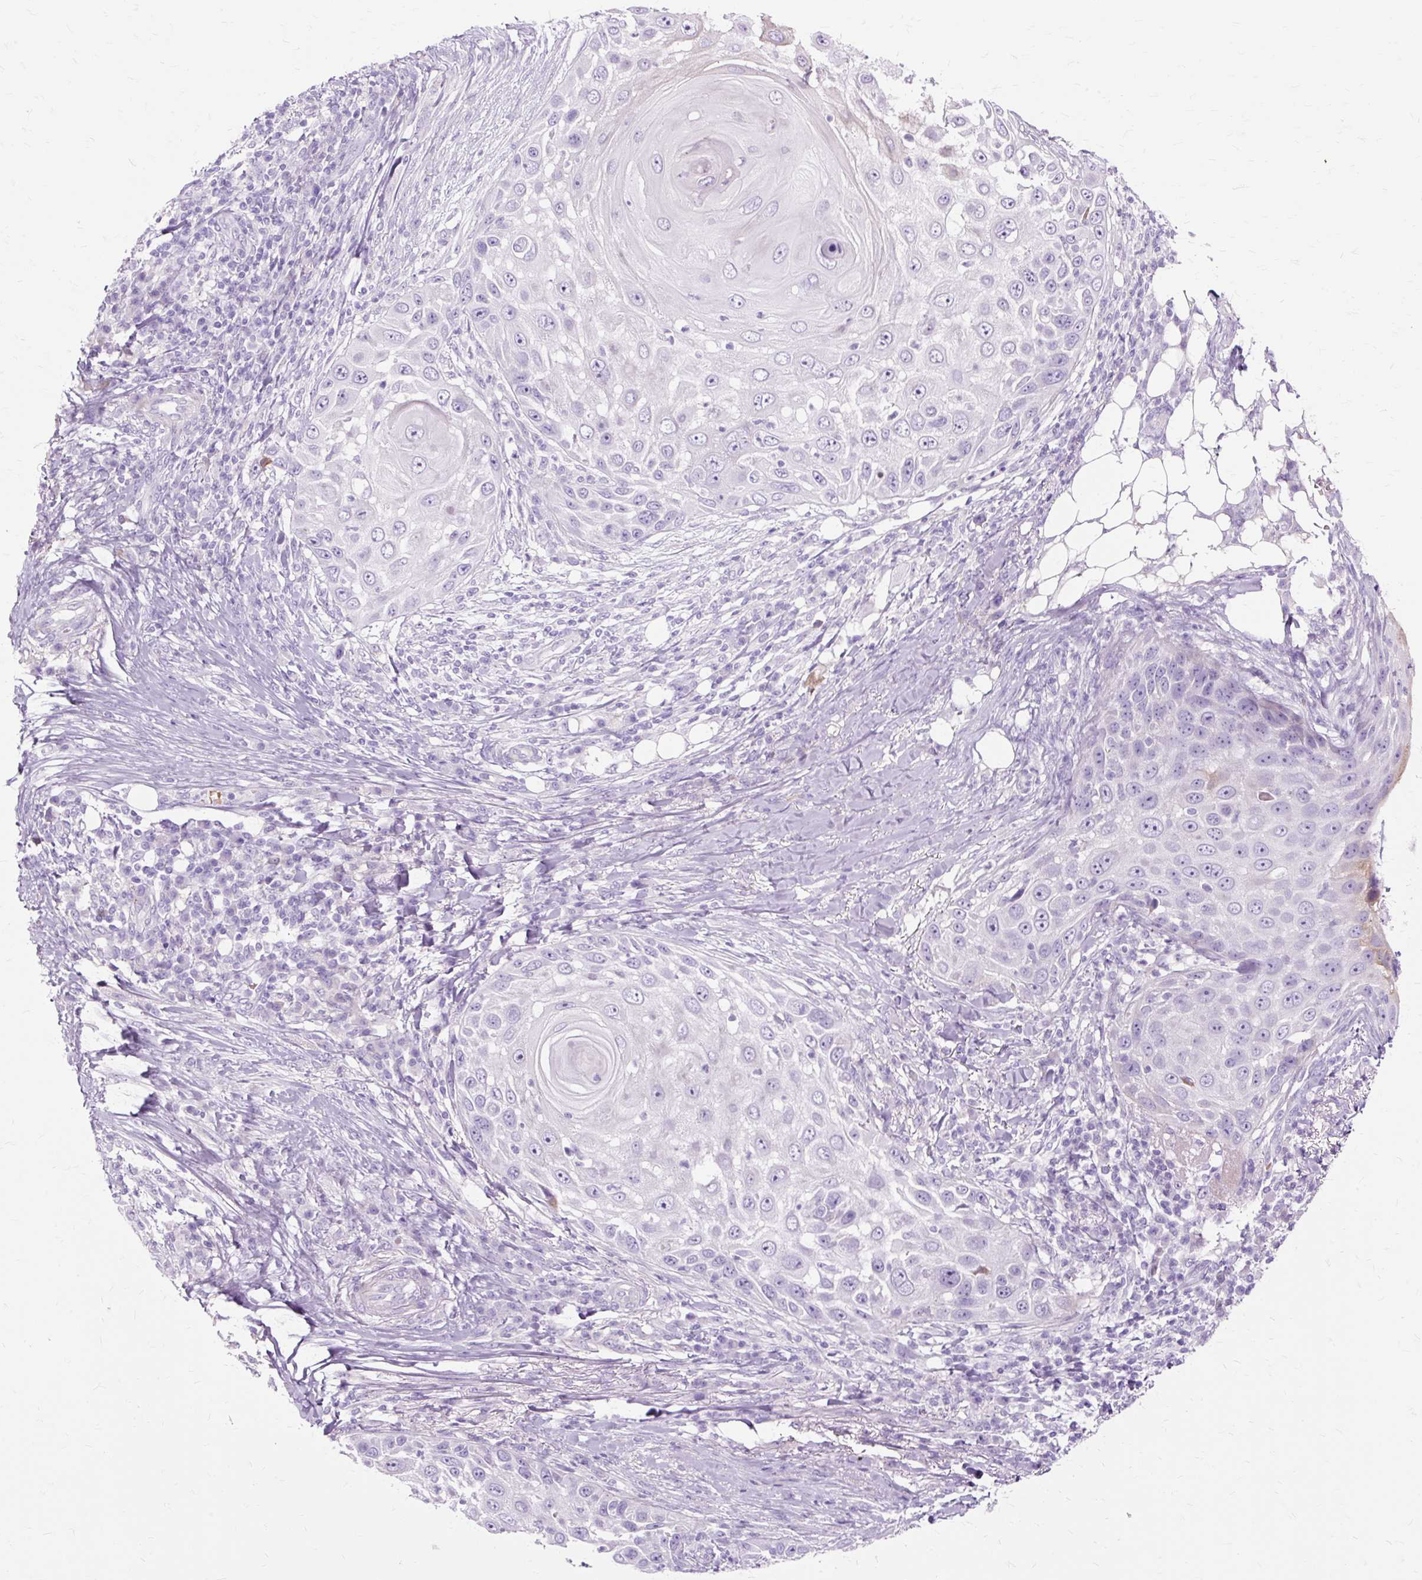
{"staining": {"intensity": "negative", "quantity": "none", "location": "none"}, "tissue": "skin cancer", "cell_type": "Tumor cells", "image_type": "cancer", "snomed": [{"axis": "morphology", "description": "Squamous cell carcinoma, NOS"}, {"axis": "topography", "description": "Skin"}], "caption": "Immunohistochemistry (IHC) histopathology image of skin squamous cell carcinoma stained for a protein (brown), which reveals no positivity in tumor cells.", "gene": "DCTN4", "patient": {"sex": "female", "age": 44}}